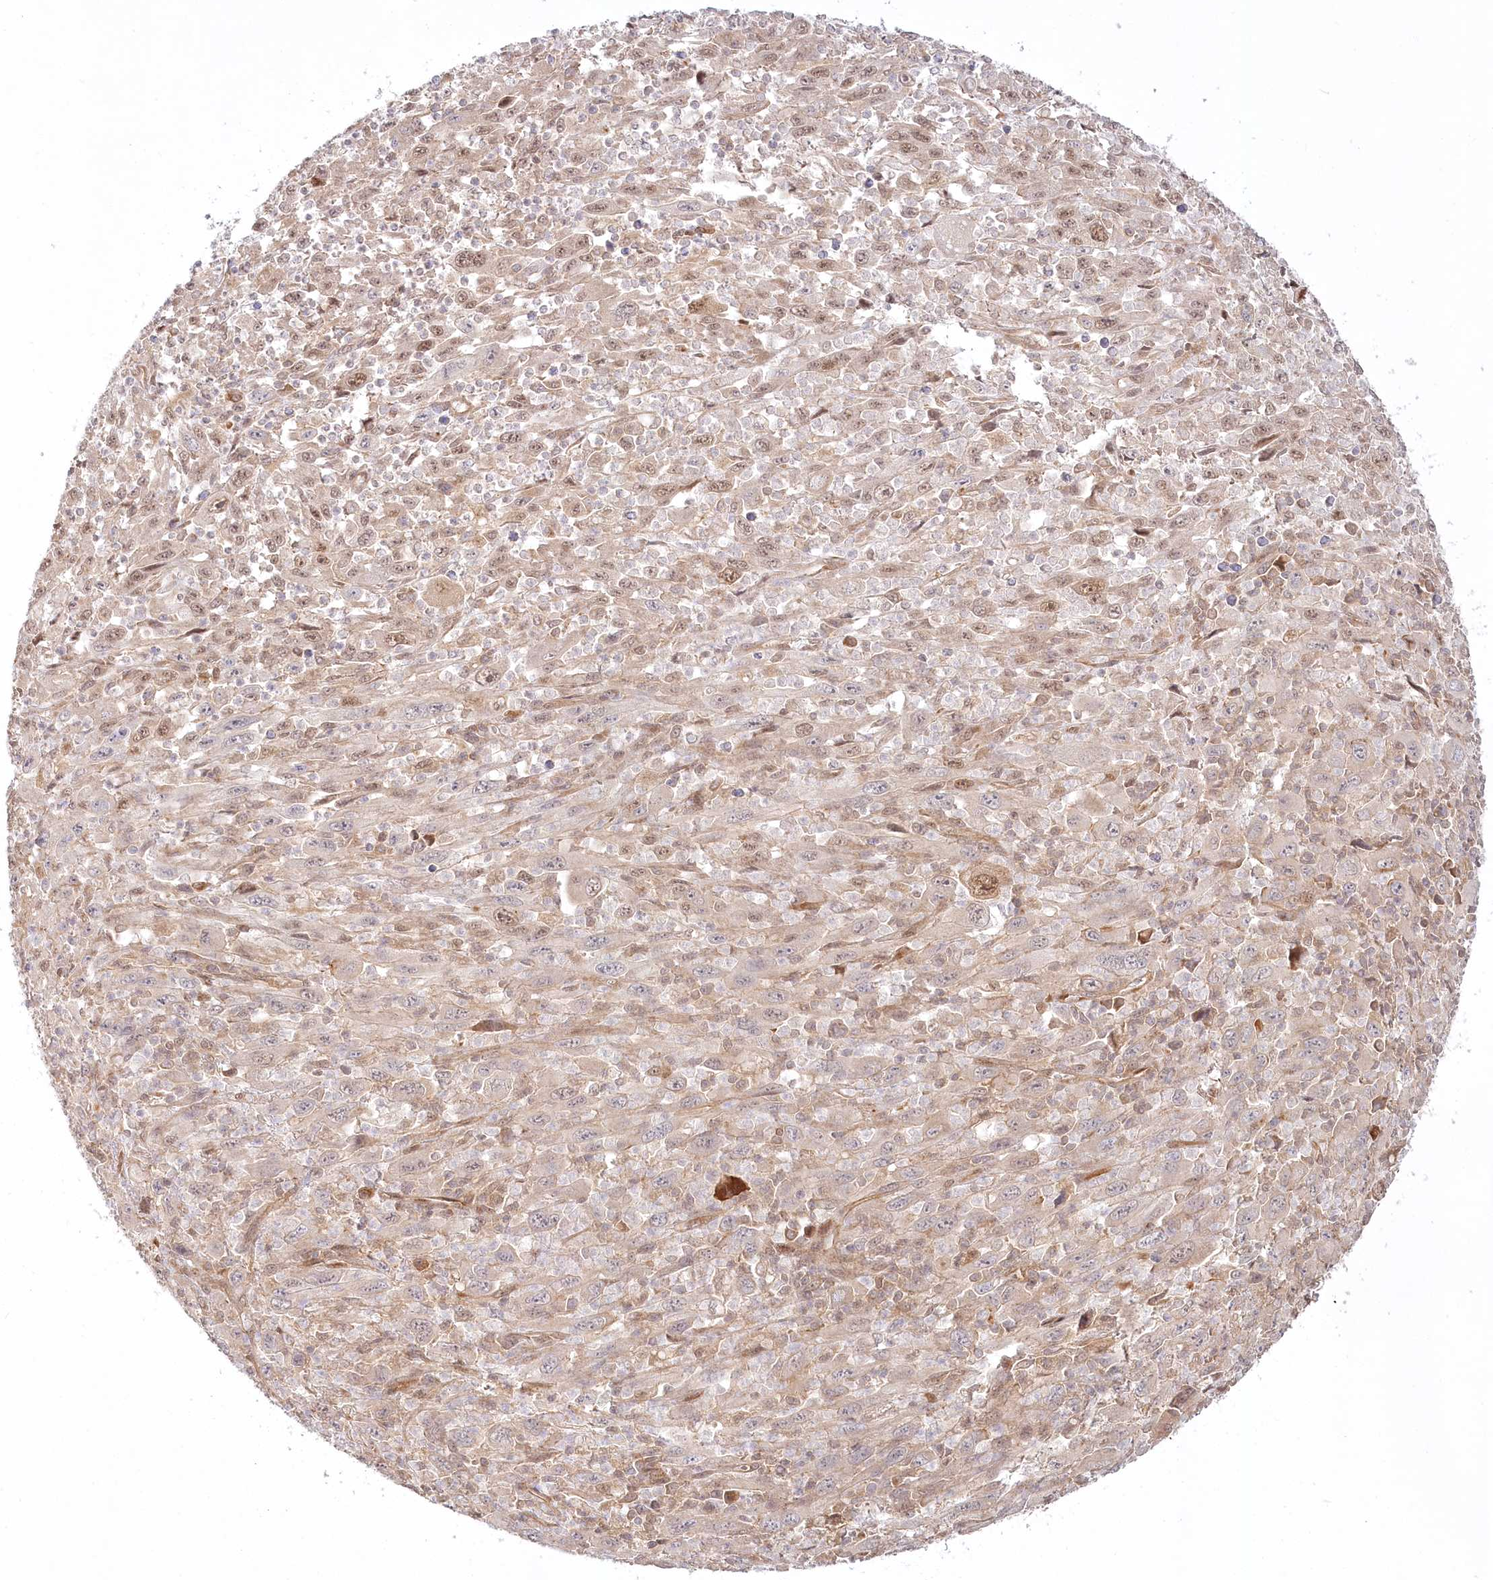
{"staining": {"intensity": "moderate", "quantity": ">75%", "location": "cytoplasmic/membranous,nuclear"}, "tissue": "melanoma", "cell_type": "Tumor cells", "image_type": "cancer", "snomed": [{"axis": "morphology", "description": "Malignant melanoma, Metastatic site"}, {"axis": "topography", "description": "Skin"}], "caption": "Protein staining reveals moderate cytoplasmic/membranous and nuclear positivity in about >75% of tumor cells in melanoma.", "gene": "CEP70", "patient": {"sex": "female", "age": 56}}